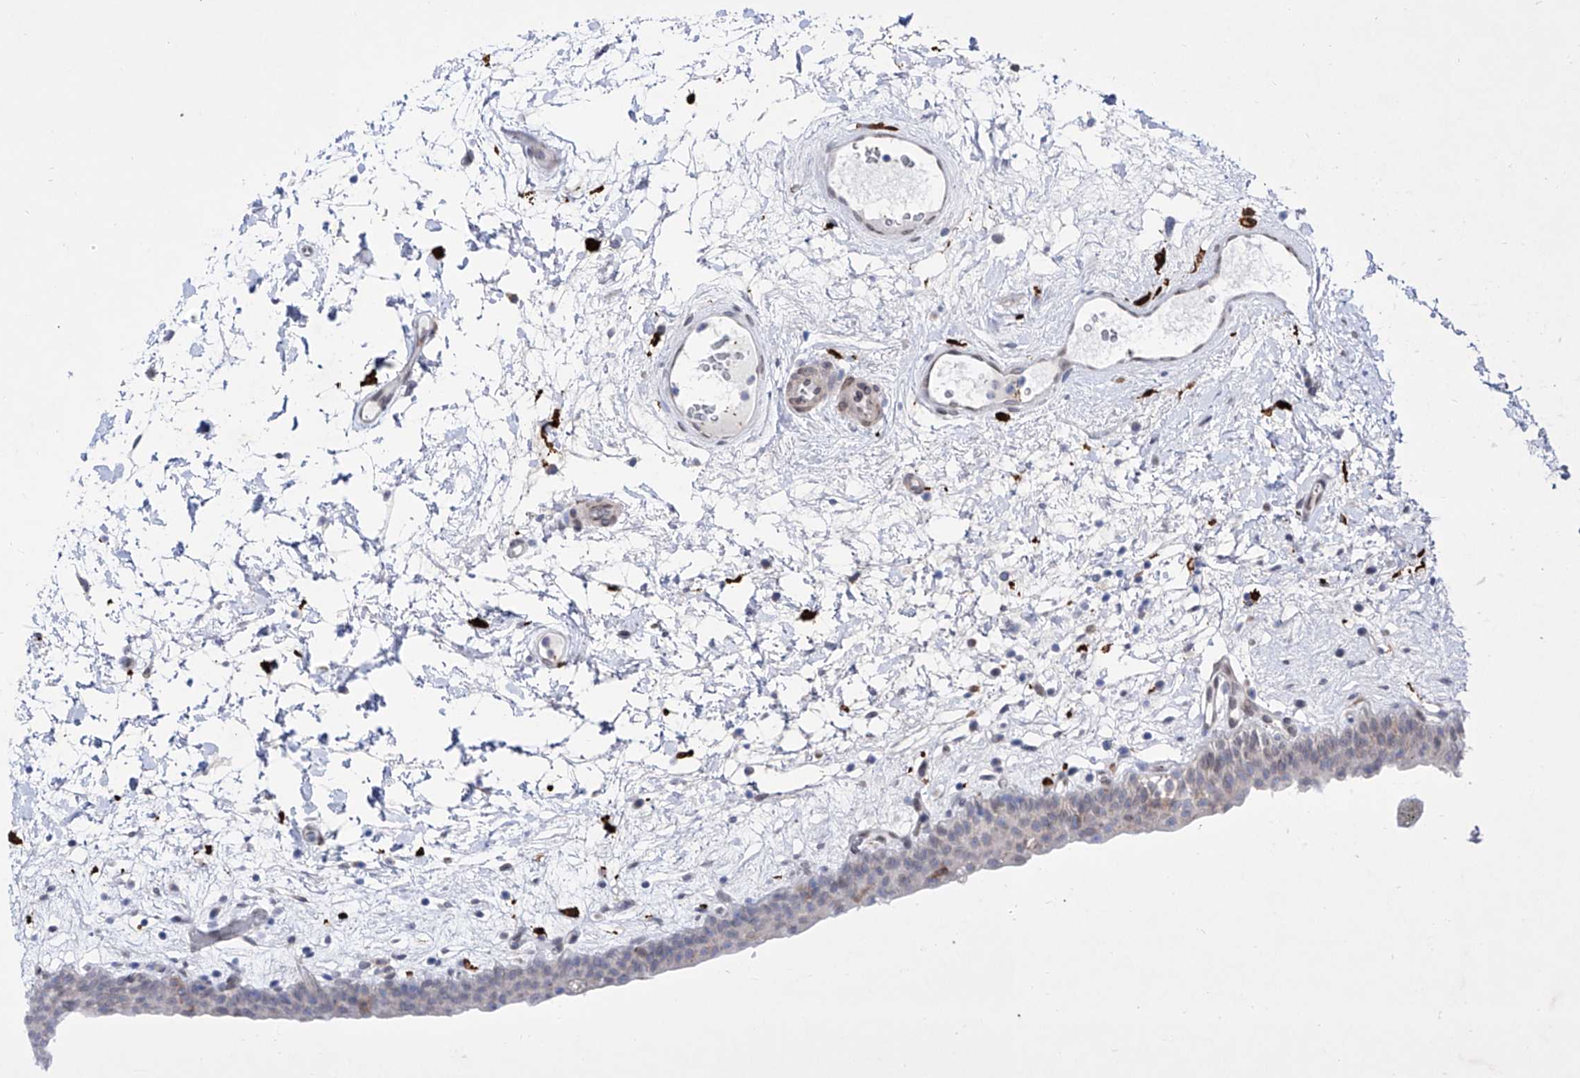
{"staining": {"intensity": "negative", "quantity": "none", "location": "none"}, "tissue": "urinary bladder", "cell_type": "Urothelial cells", "image_type": "normal", "snomed": [{"axis": "morphology", "description": "Normal tissue, NOS"}, {"axis": "topography", "description": "Urinary bladder"}], "caption": "DAB (3,3'-diaminobenzidine) immunohistochemical staining of unremarkable urinary bladder demonstrates no significant positivity in urothelial cells. (DAB (3,3'-diaminobenzidine) immunohistochemistry (IHC) visualized using brightfield microscopy, high magnification).", "gene": "LCLAT1", "patient": {"sex": "male", "age": 83}}